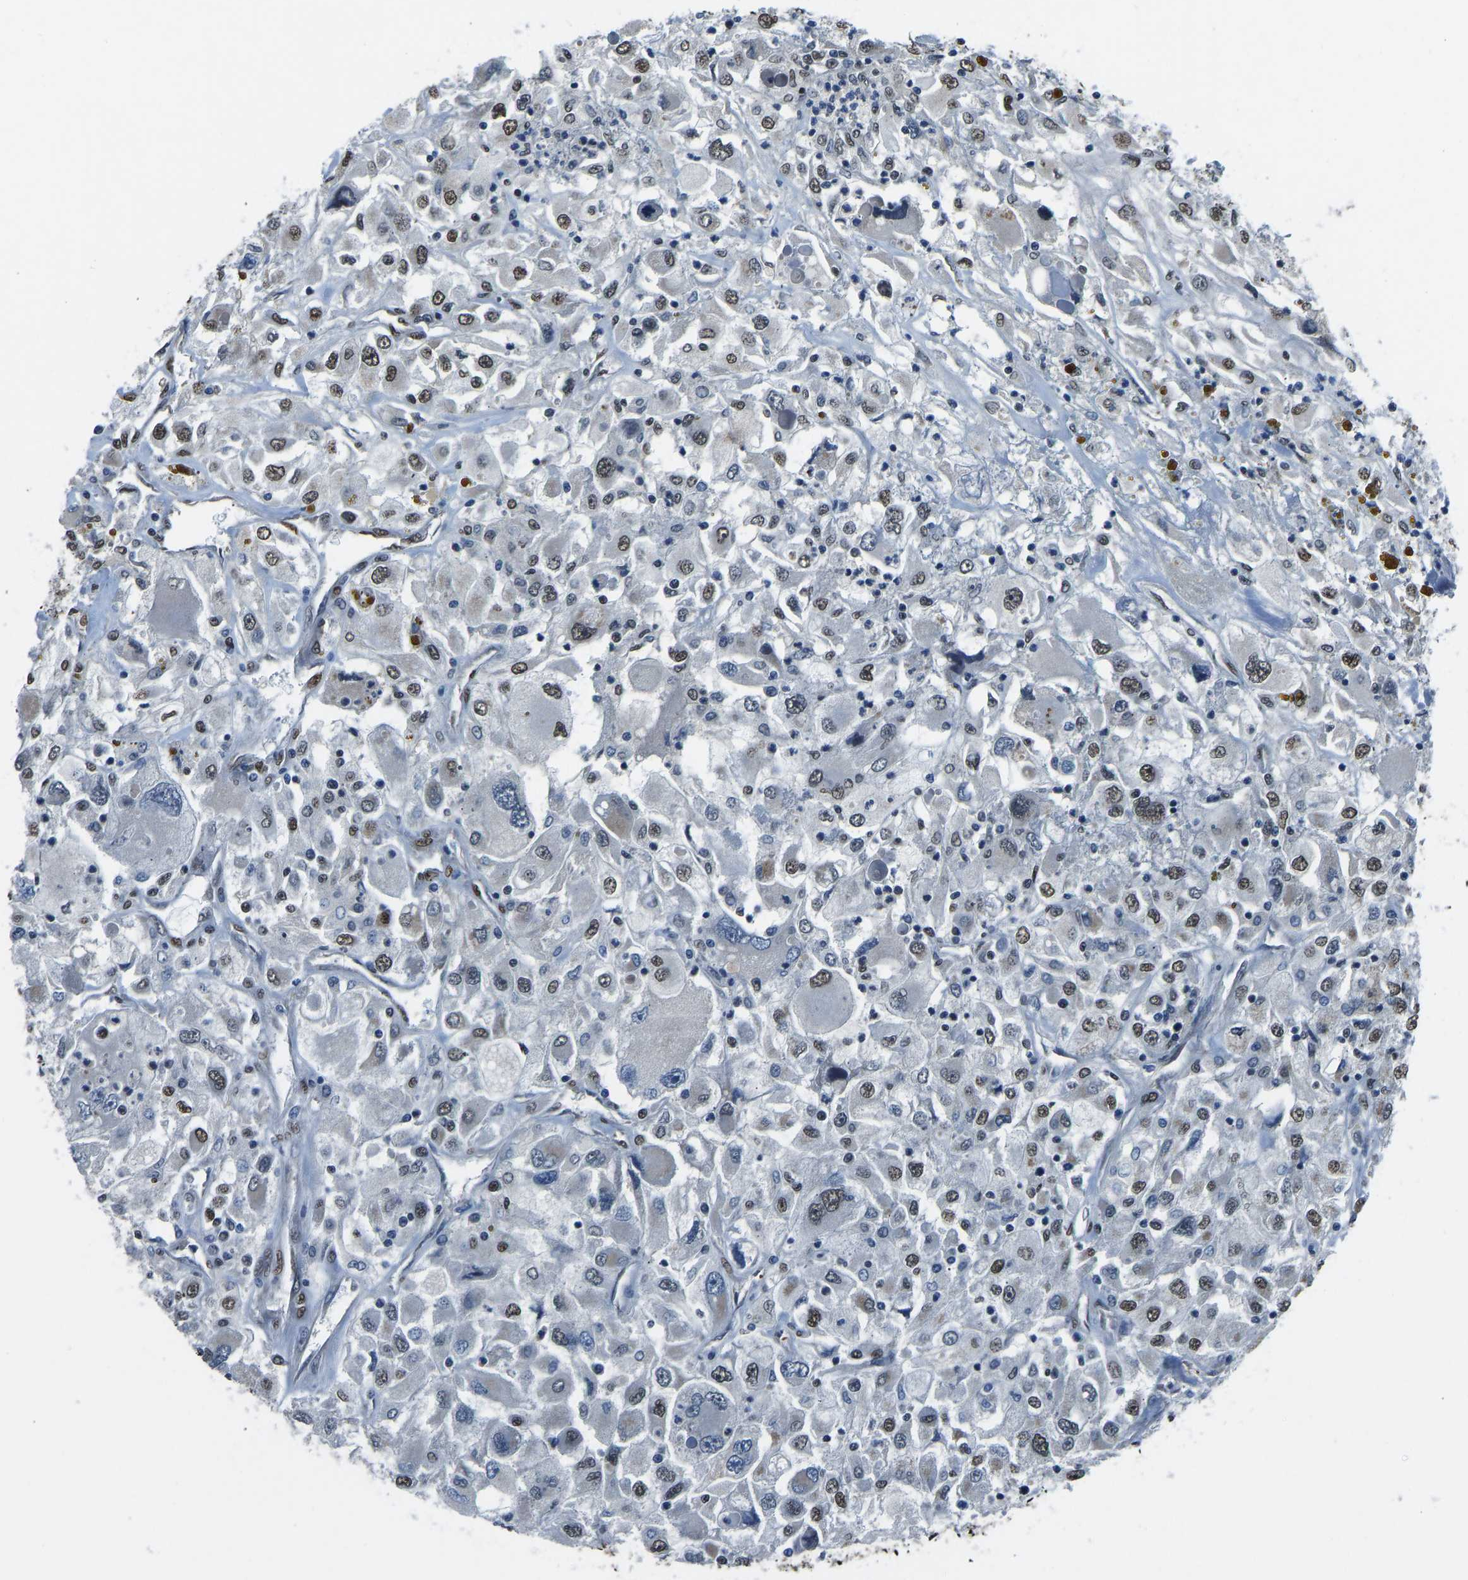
{"staining": {"intensity": "moderate", "quantity": "25%-75%", "location": "nuclear"}, "tissue": "renal cancer", "cell_type": "Tumor cells", "image_type": "cancer", "snomed": [{"axis": "morphology", "description": "Adenocarcinoma, NOS"}, {"axis": "topography", "description": "Kidney"}], "caption": "Immunohistochemistry staining of renal cancer, which demonstrates medium levels of moderate nuclear expression in about 25%-75% of tumor cells indicating moderate nuclear protein staining. The staining was performed using DAB (brown) for protein detection and nuclei were counterstained in hematoxylin (blue).", "gene": "FOS", "patient": {"sex": "female", "age": 52}}